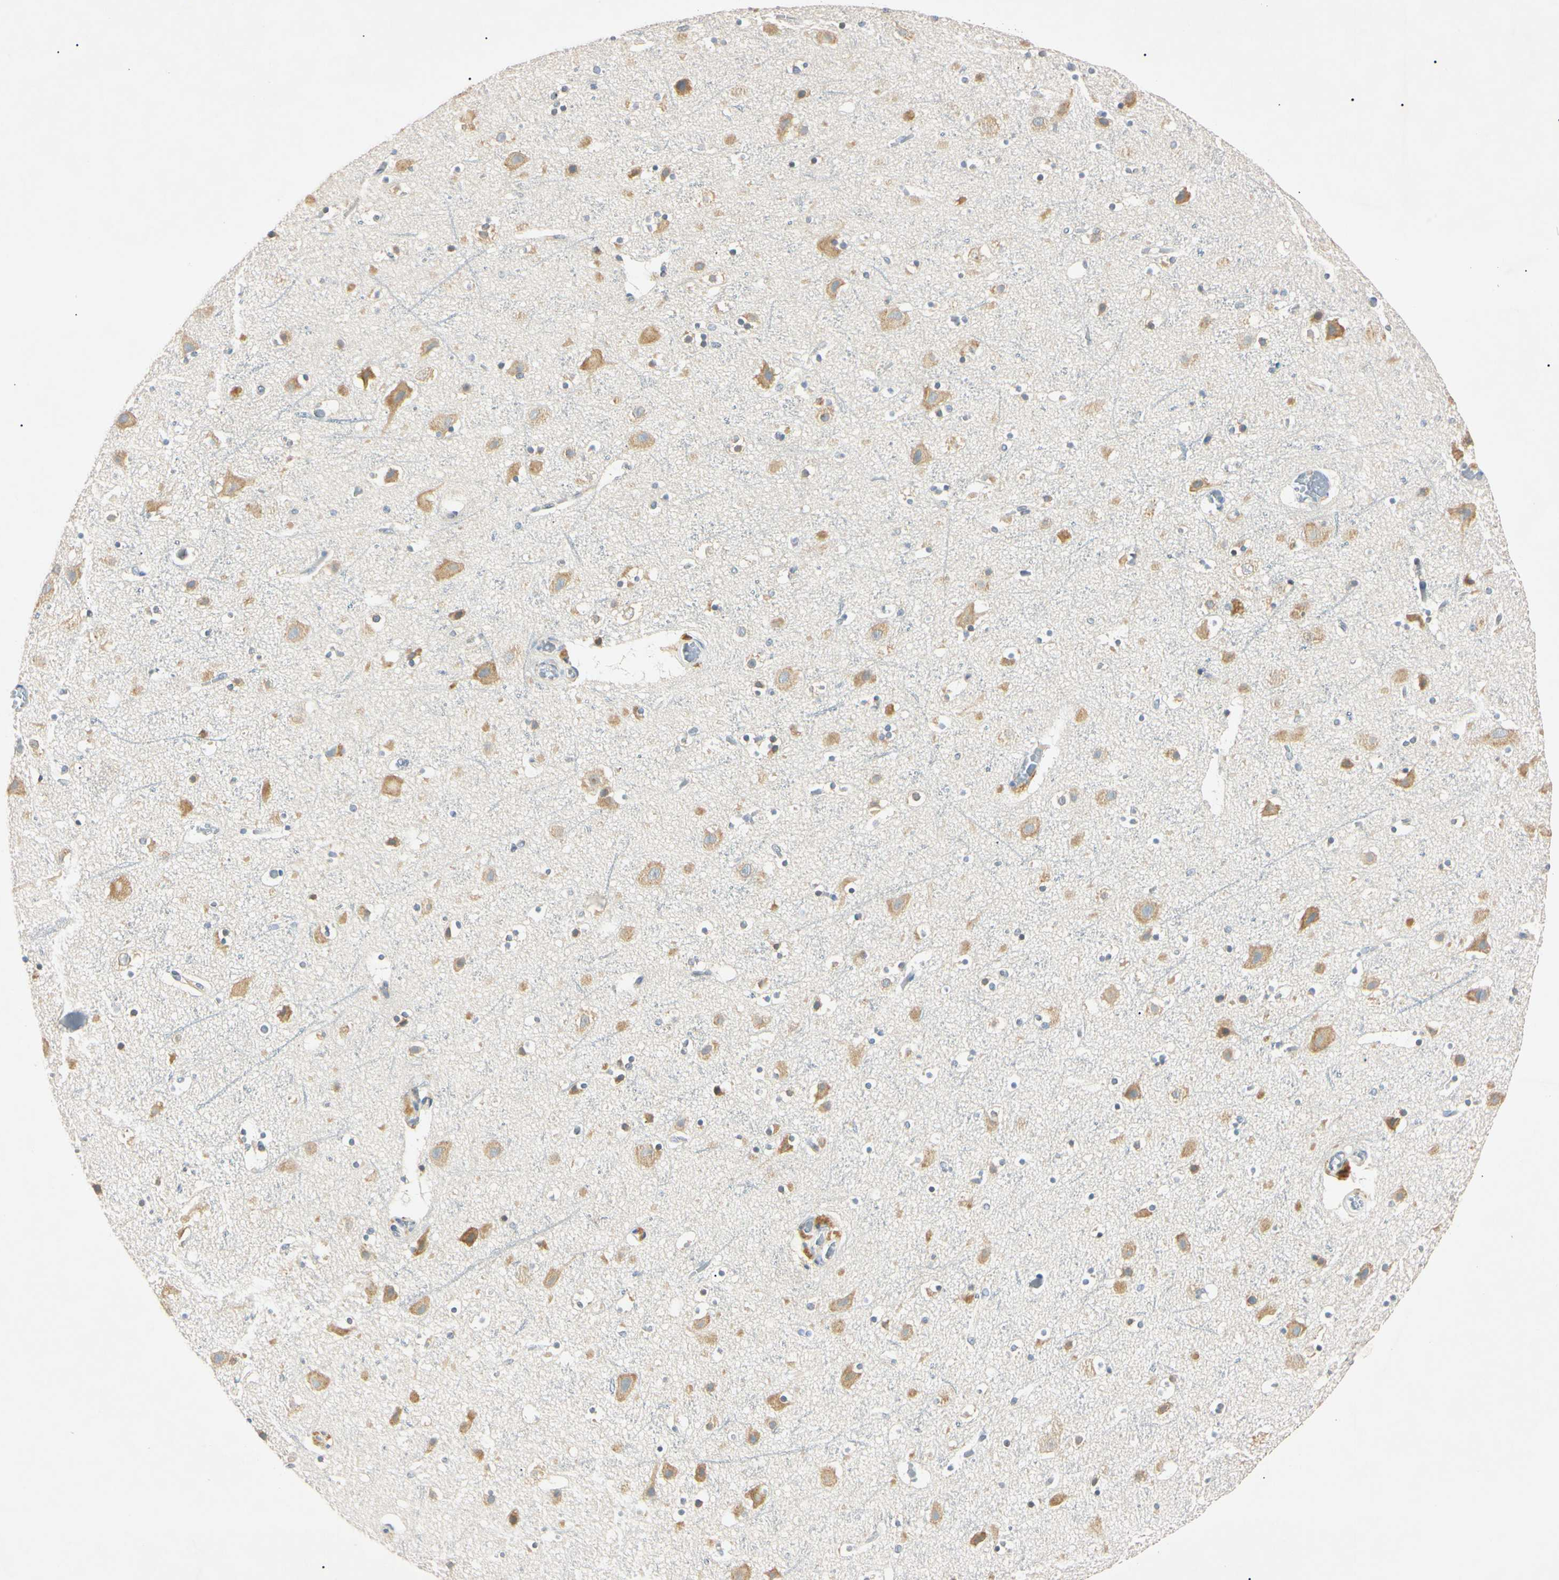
{"staining": {"intensity": "weak", "quantity": "25%-75%", "location": "cytoplasmic/membranous"}, "tissue": "cerebral cortex", "cell_type": "Endothelial cells", "image_type": "normal", "snomed": [{"axis": "morphology", "description": "Normal tissue, NOS"}, {"axis": "topography", "description": "Cerebral cortex"}], "caption": "Protein expression analysis of unremarkable cerebral cortex exhibits weak cytoplasmic/membranous positivity in approximately 25%-75% of endothelial cells. The protein of interest is stained brown, and the nuclei are stained in blue (DAB (3,3'-diaminobenzidine) IHC with brightfield microscopy, high magnification).", "gene": "DNAJB12", "patient": {"sex": "male", "age": 45}}